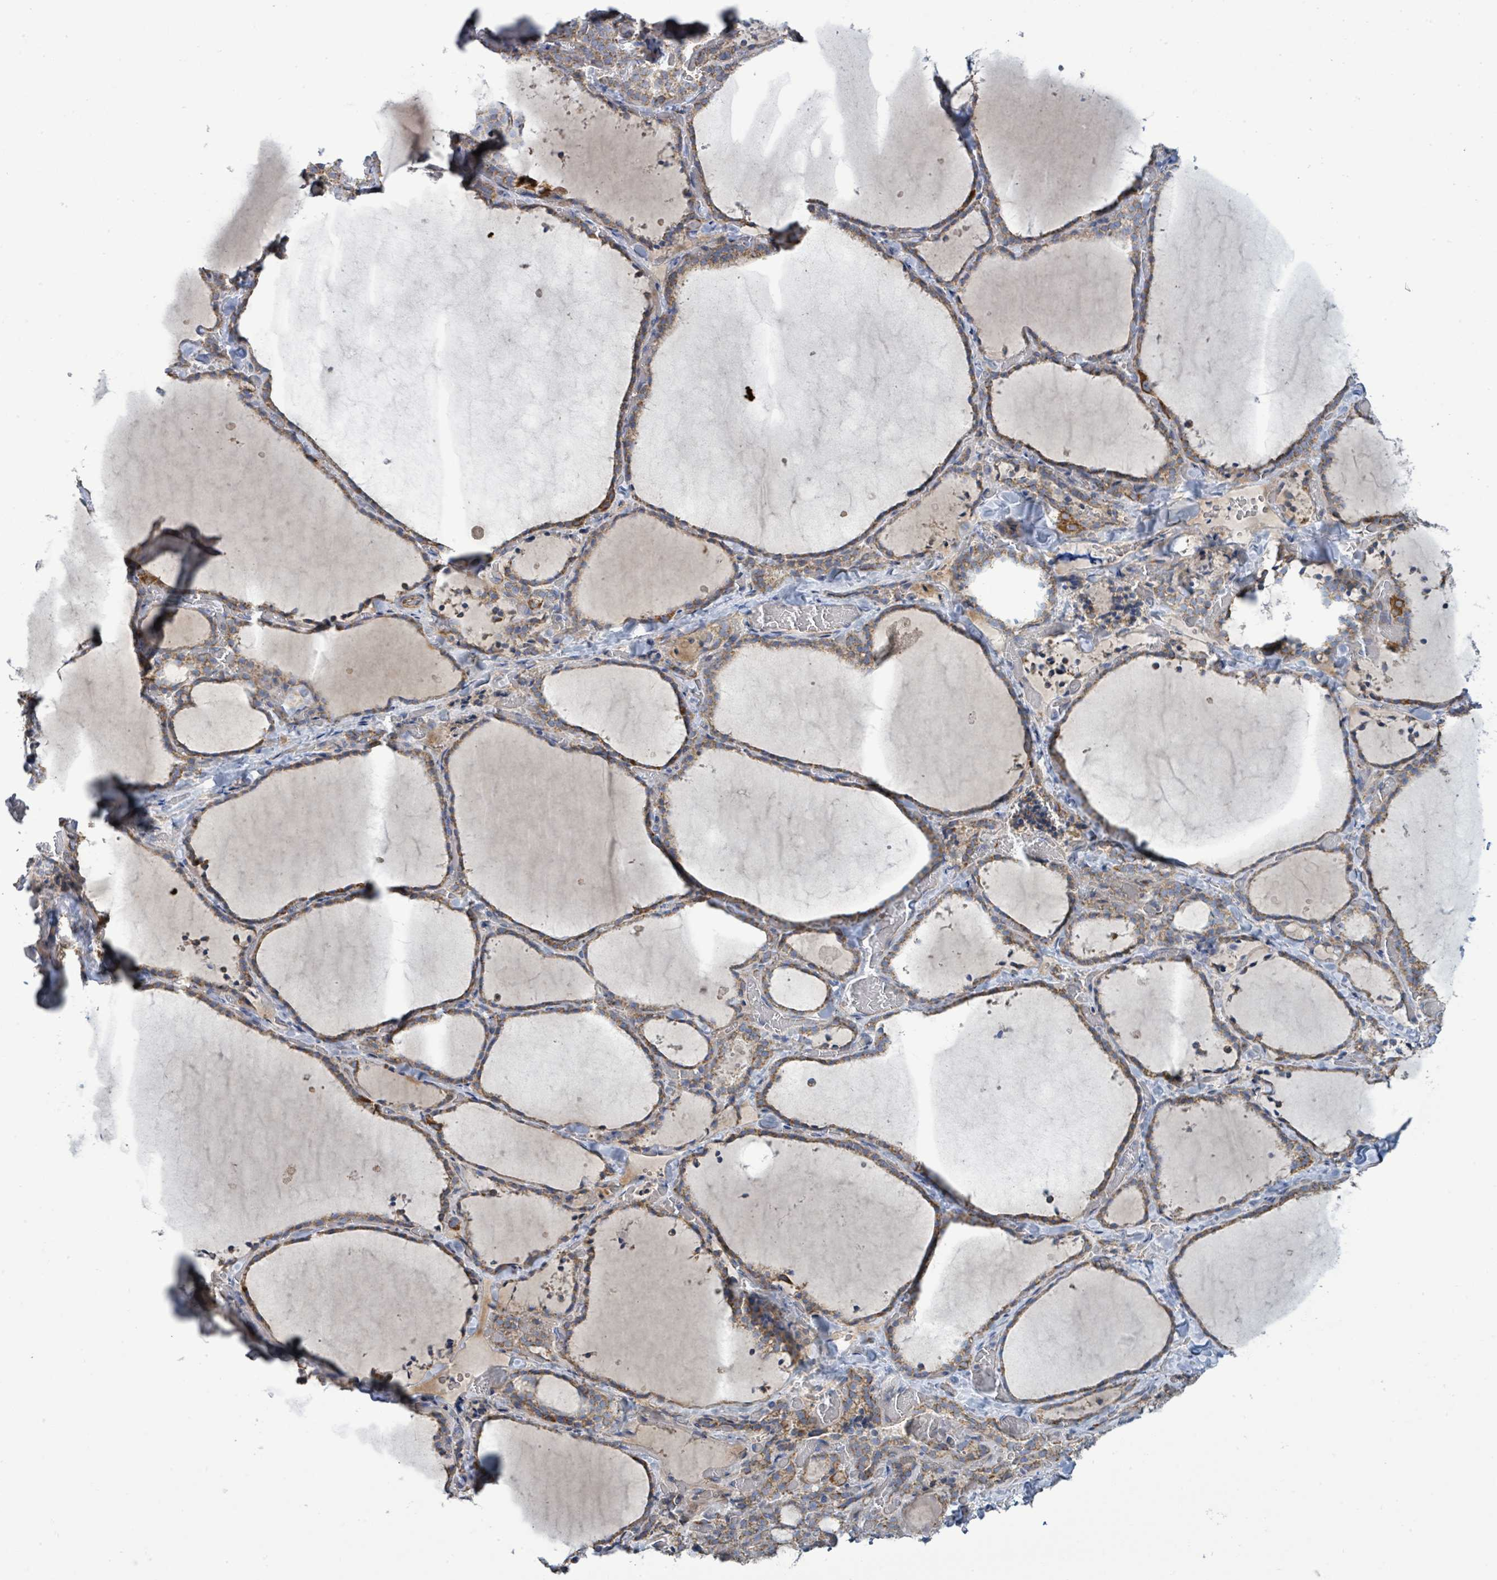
{"staining": {"intensity": "moderate", "quantity": ">75%", "location": "cytoplasmic/membranous"}, "tissue": "thyroid gland", "cell_type": "Glandular cells", "image_type": "normal", "snomed": [{"axis": "morphology", "description": "Normal tissue, NOS"}, {"axis": "topography", "description": "Thyroid gland"}], "caption": "This is a histology image of immunohistochemistry (IHC) staining of benign thyroid gland, which shows moderate positivity in the cytoplasmic/membranous of glandular cells.", "gene": "ALG12", "patient": {"sex": "female", "age": 22}}